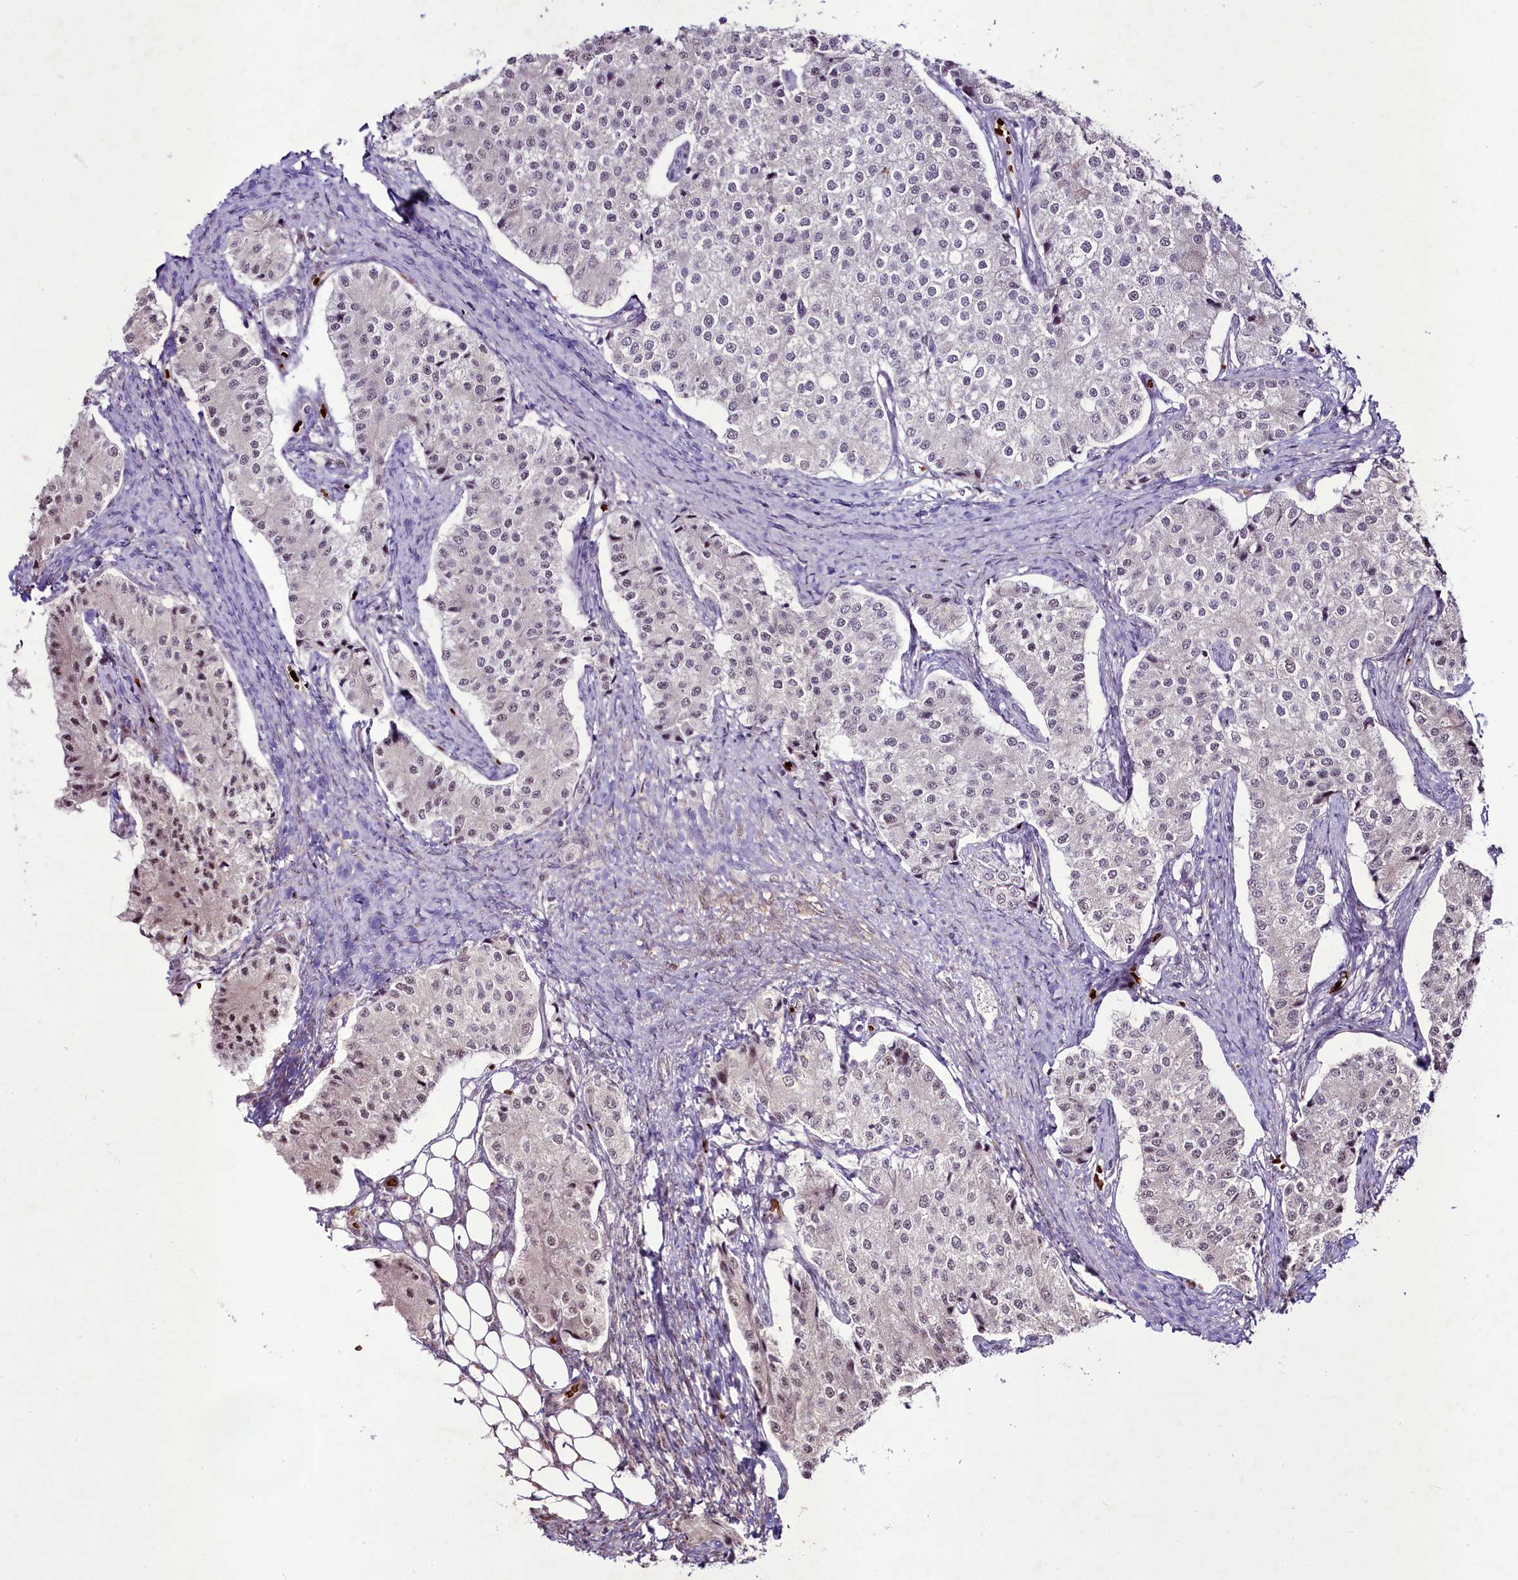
{"staining": {"intensity": "weak", "quantity": "<25%", "location": "nuclear"}, "tissue": "carcinoid", "cell_type": "Tumor cells", "image_type": "cancer", "snomed": [{"axis": "morphology", "description": "Carcinoid, malignant, NOS"}, {"axis": "topography", "description": "Colon"}], "caption": "Immunohistochemistry (IHC) of human carcinoid demonstrates no positivity in tumor cells.", "gene": "SUSD3", "patient": {"sex": "female", "age": 52}}